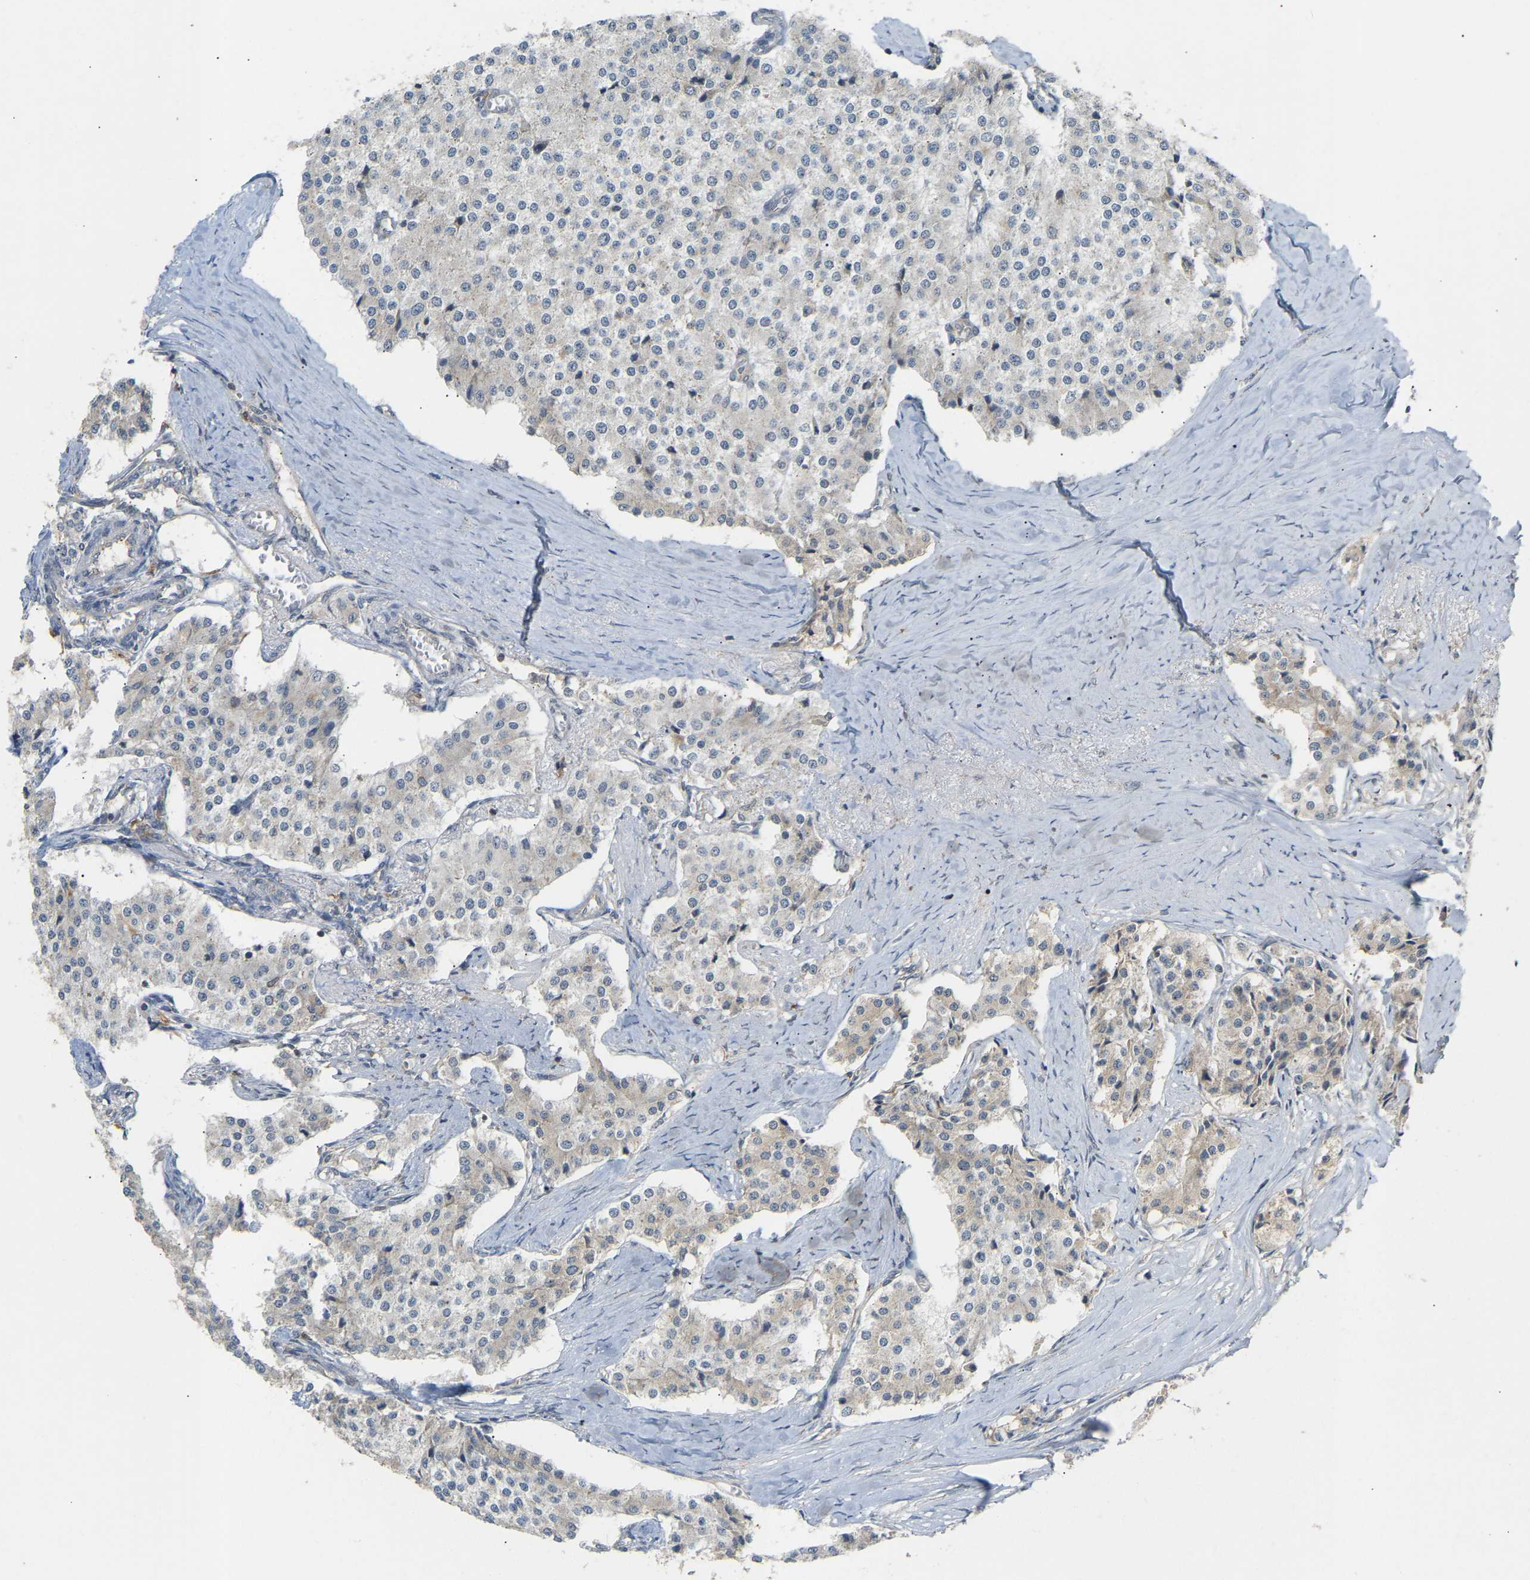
{"staining": {"intensity": "negative", "quantity": "none", "location": "none"}, "tissue": "carcinoid", "cell_type": "Tumor cells", "image_type": "cancer", "snomed": [{"axis": "morphology", "description": "Carcinoid, malignant, NOS"}, {"axis": "topography", "description": "Colon"}], "caption": "IHC histopathology image of carcinoid stained for a protein (brown), which exhibits no staining in tumor cells.", "gene": "PTPN4", "patient": {"sex": "female", "age": 52}}